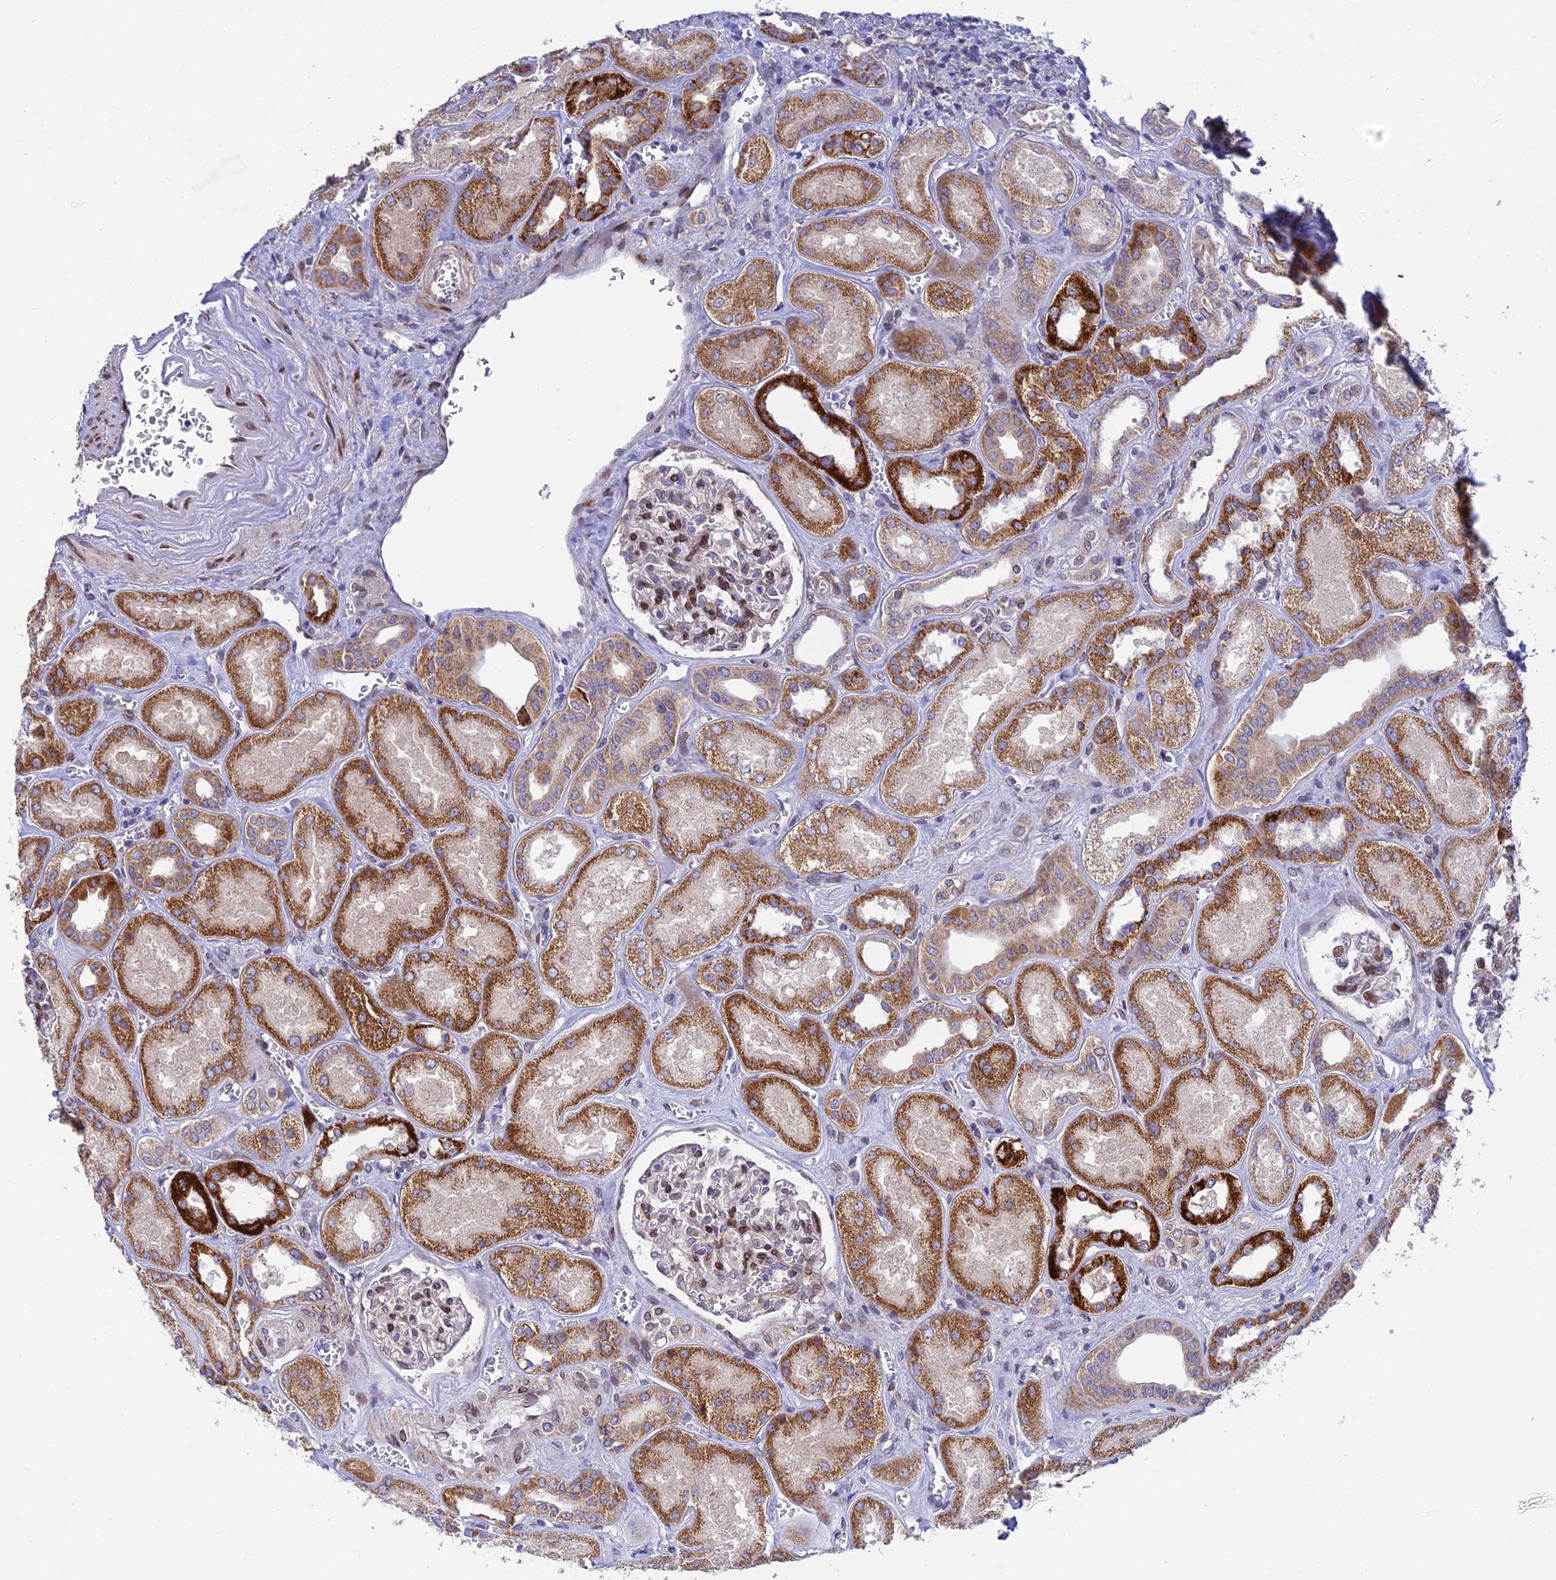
{"staining": {"intensity": "moderate", "quantity": "25%-75%", "location": "nuclear"}, "tissue": "kidney", "cell_type": "Cells in glomeruli", "image_type": "normal", "snomed": [{"axis": "morphology", "description": "Normal tissue, NOS"}, {"axis": "morphology", "description": "Adenocarcinoma, NOS"}, {"axis": "topography", "description": "Kidney"}], "caption": "Human kidney stained with a brown dye reveals moderate nuclear positive staining in approximately 25%-75% of cells in glomeruli.", "gene": "MGAT2", "patient": {"sex": "female", "age": 68}}